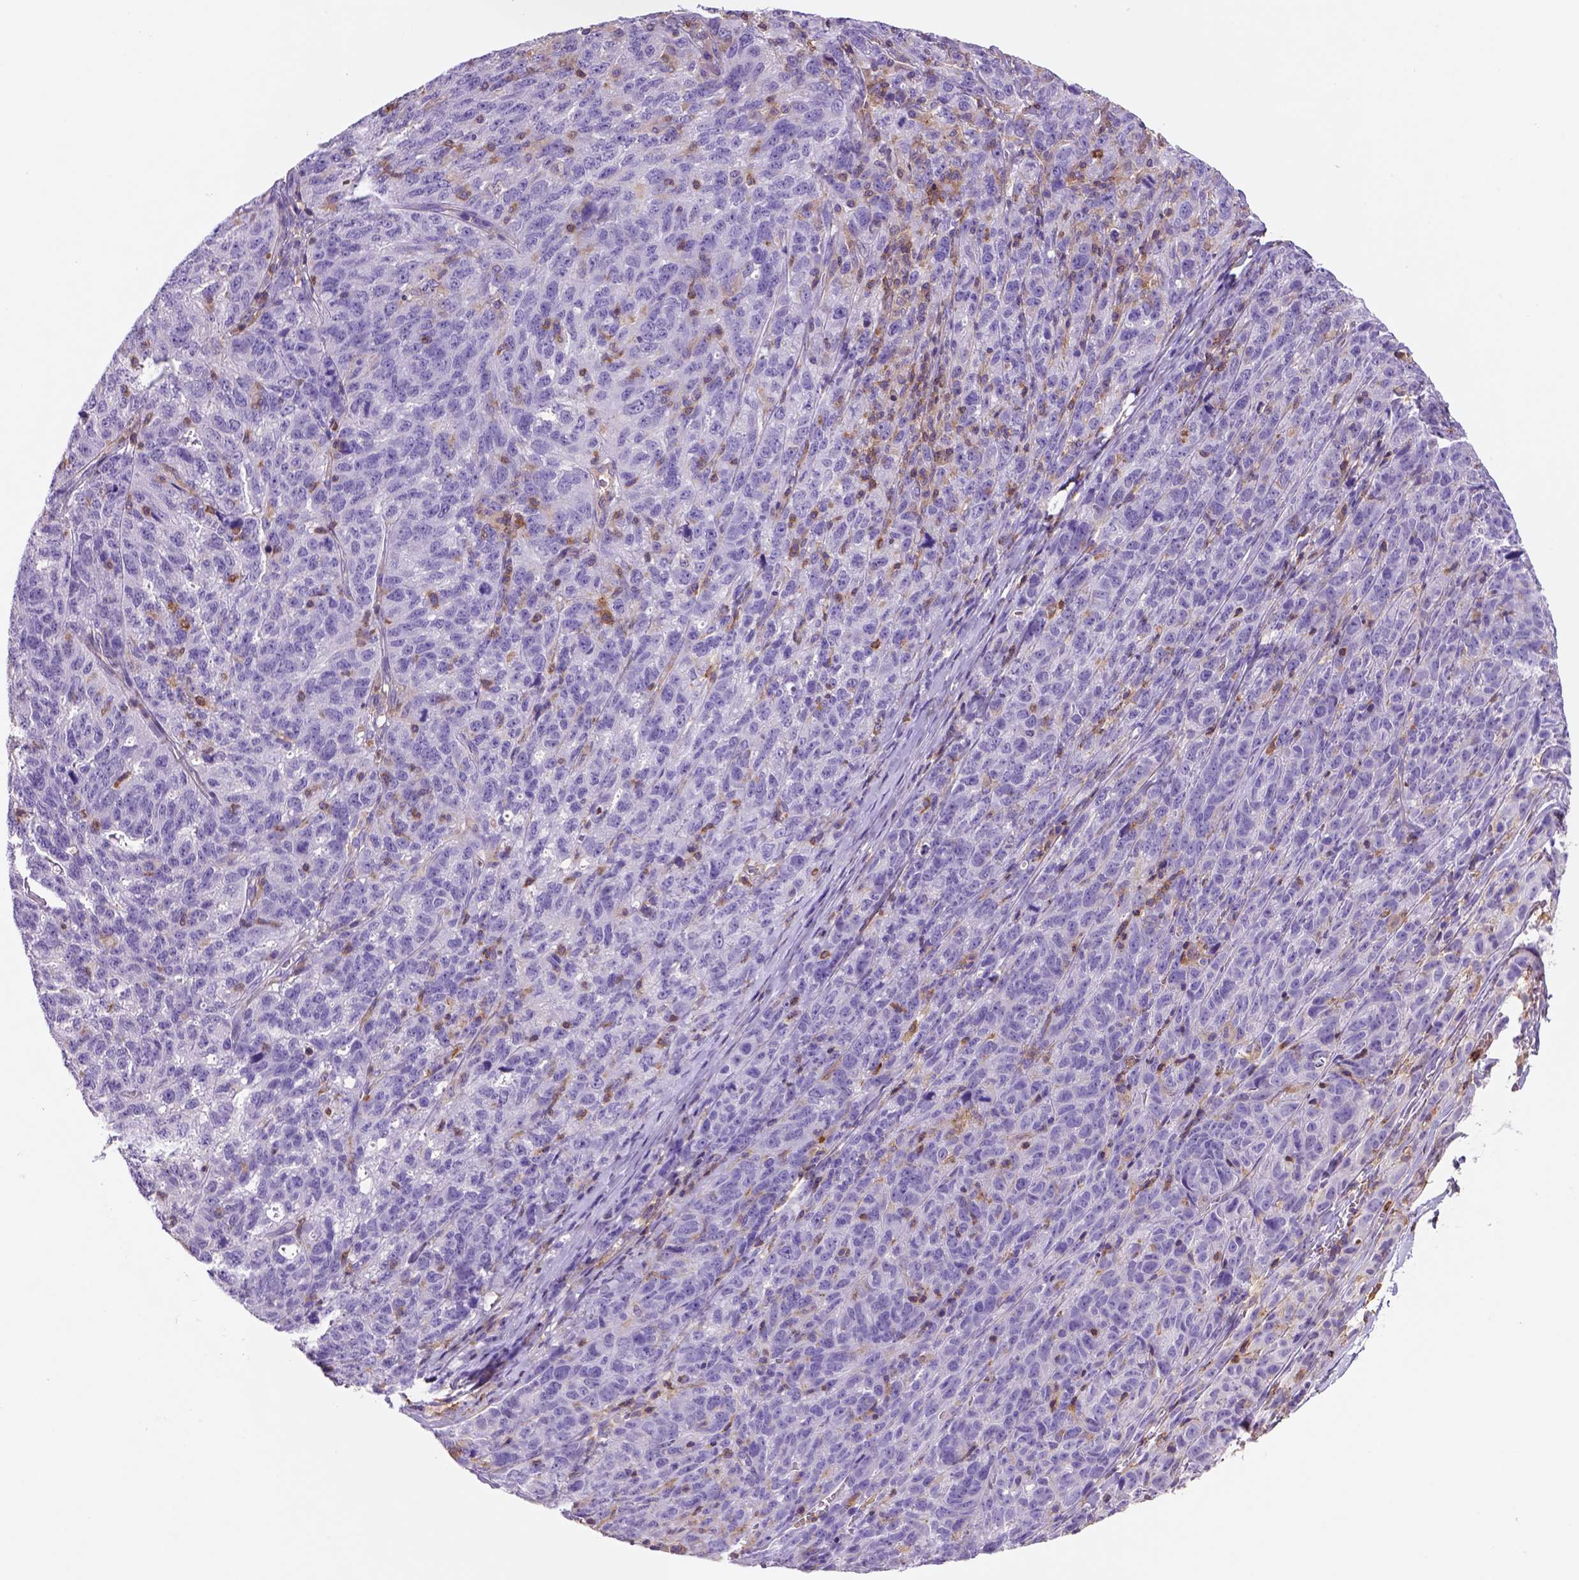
{"staining": {"intensity": "negative", "quantity": "none", "location": "none"}, "tissue": "ovarian cancer", "cell_type": "Tumor cells", "image_type": "cancer", "snomed": [{"axis": "morphology", "description": "Cystadenocarcinoma, serous, NOS"}, {"axis": "topography", "description": "Ovary"}], "caption": "Ovarian cancer was stained to show a protein in brown. There is no significant staining in tumor cells.", "gene": "INPP5D", "patient": {"sex": "female", "age": 71}}